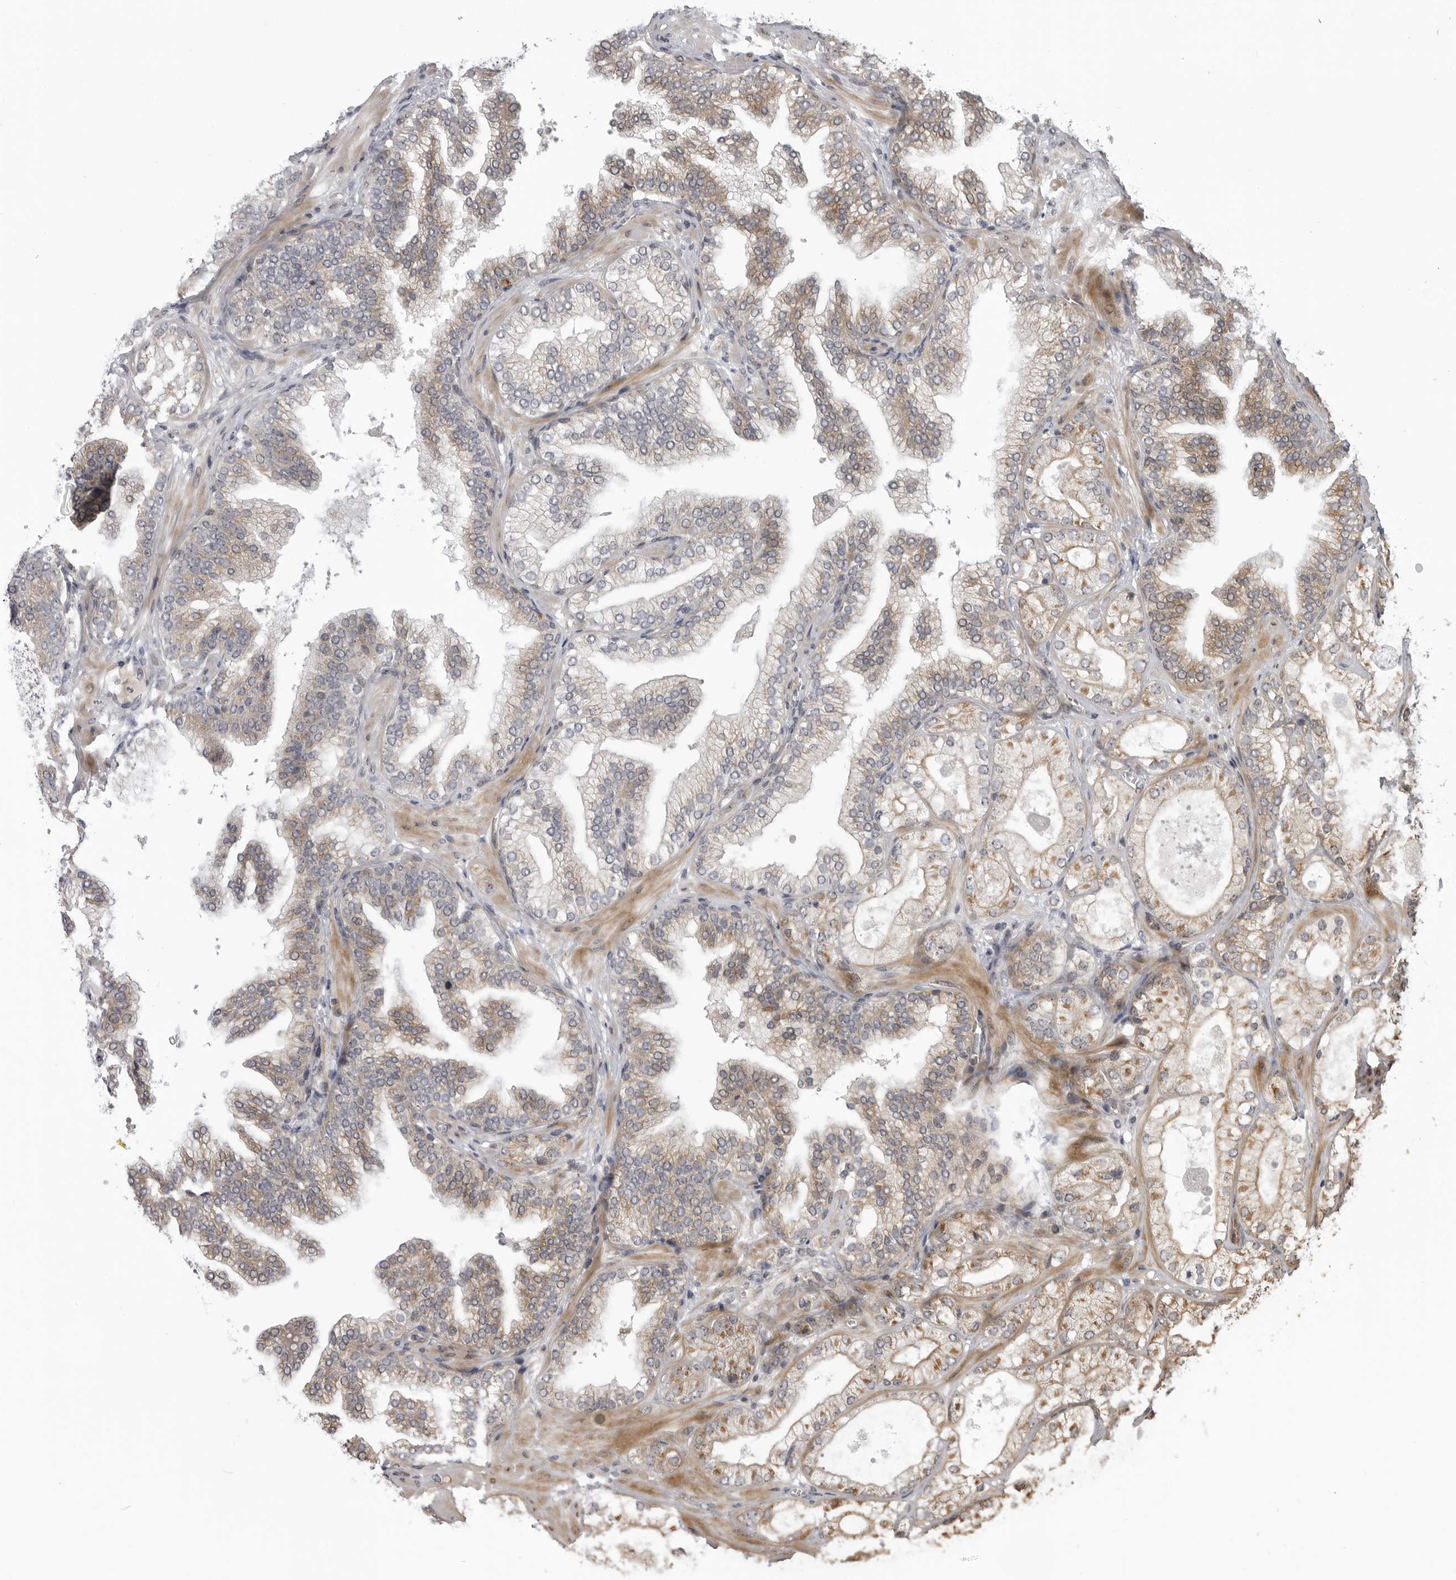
{"staining": {"intensity": "weak", "quantity": "25%-75%", "location": "cytoplasmic/membranous"}, "tissue": "prostate cancer", "cell_type": "Tumor cells", "image_type": "cancer", "snomed": [{"axis": "morphology", "description": "Adenocarcinoma, High grade"}, {"axis": "topography", "description": "Prostate"}], "caption": "Protein expression analysis of prostate cancer reveals weak cytoplasmic/membranous positivity in about 25%-75% of tumor cells. (DAB (3,3'-diaminobenzidine) IHC with brightfield microscopy, high magnification).", "gene": "LRRC45", "patient": {"sex": "male", "age": 58}}